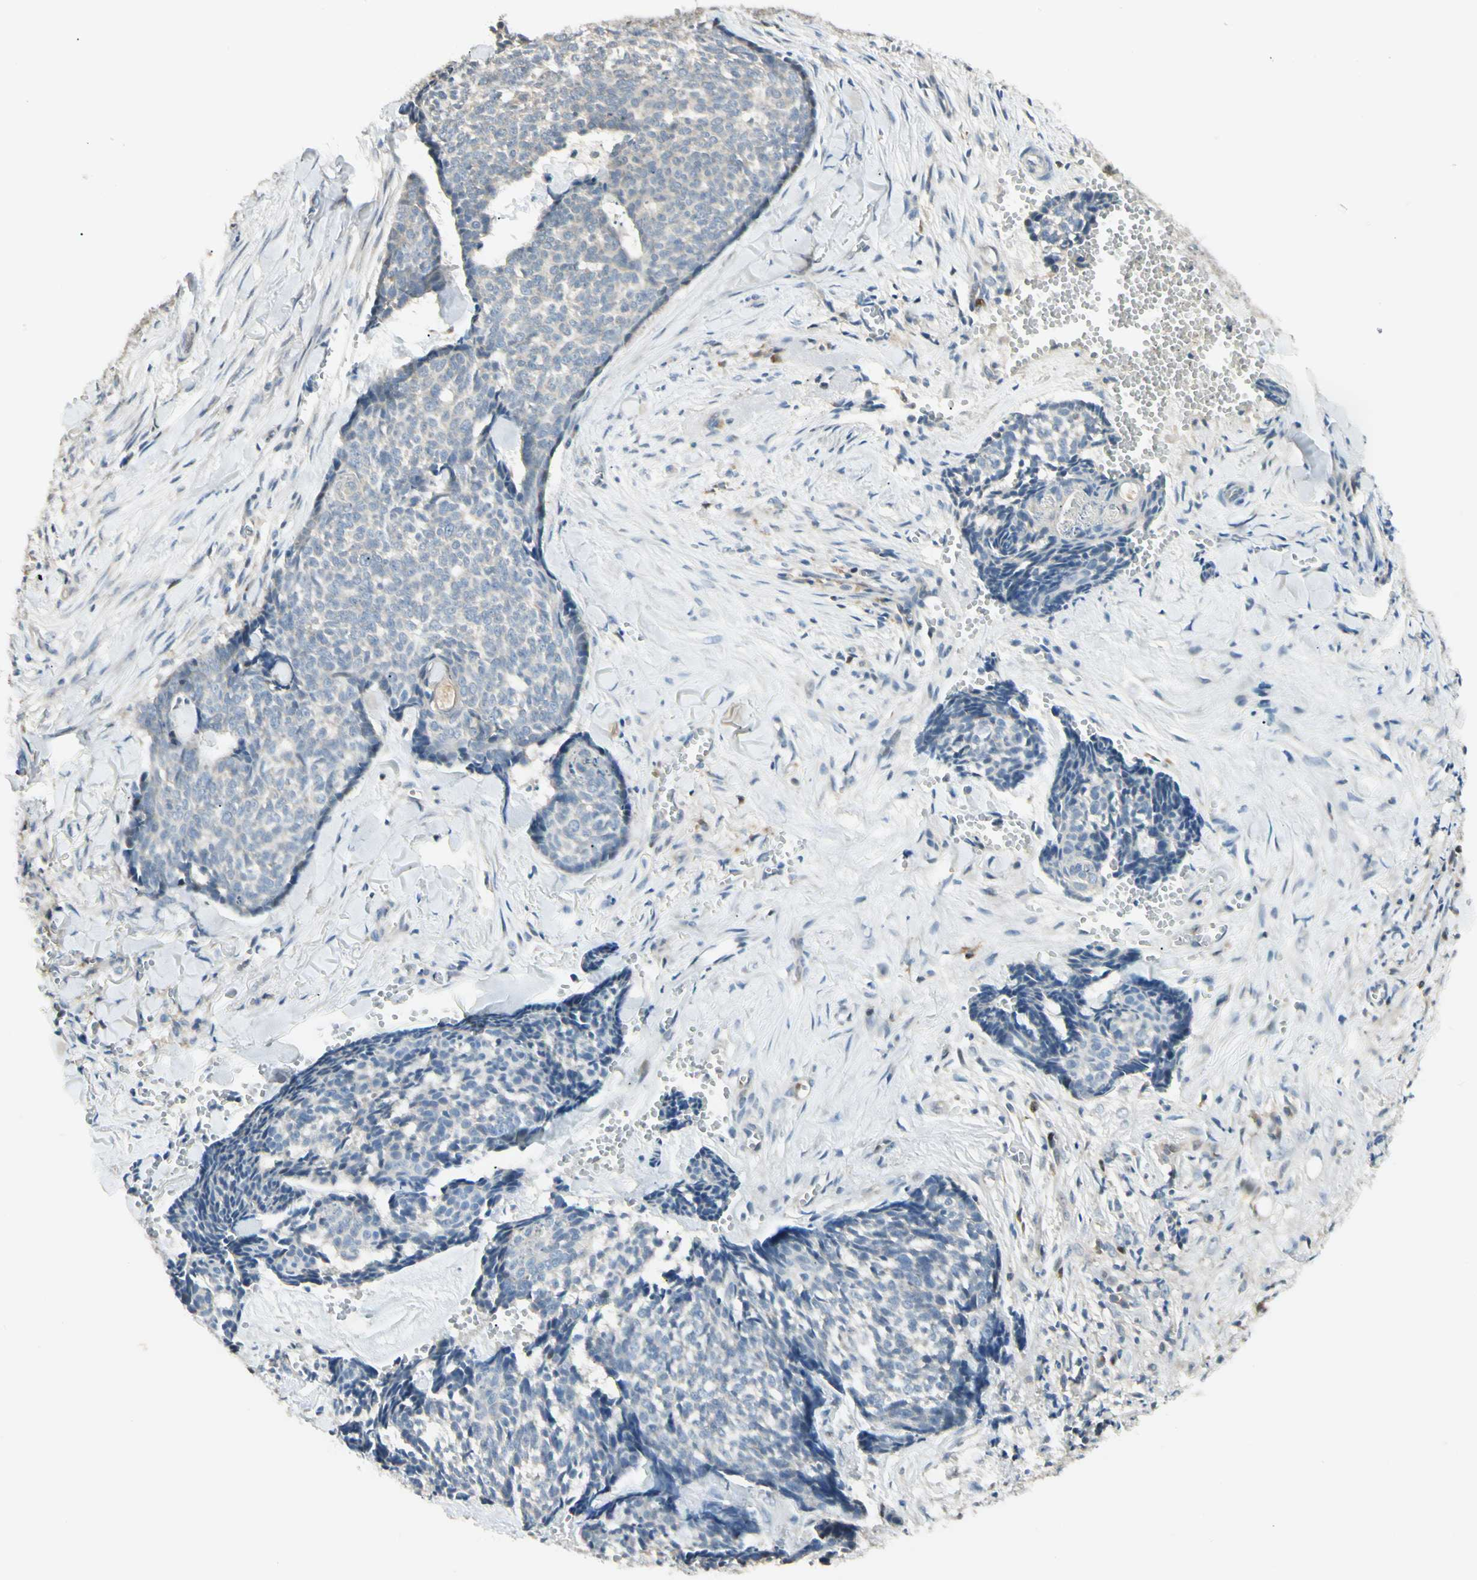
{"staining": {"intensity": "weak", "quantity": "25%-75%", "location": "cytoplasmic/membranous"}, "tissue": "skin cancer", "cell_type": "Tumor cells", "image_type": "cancer", "snomed": [{"axis": "morphology", "description": "Basal cell carcinoma"}, {"axis": "topography", "description": "Skin"}], "caption": "A high-resolution photomicrograph shows IHC staining of skin basal cell carcinoma, which demonstrates weak cytoplasmic/membranous staining in about 25%-75% of tumor cells. The staining is performed using DAB (3,3'-diaminobenzidine) brown chromogen to label protein expression. The nuclei are counter-stained blue using hematoxylin.", "gene": "P3H2", "patient": {"sex": "male", "age": 84}}